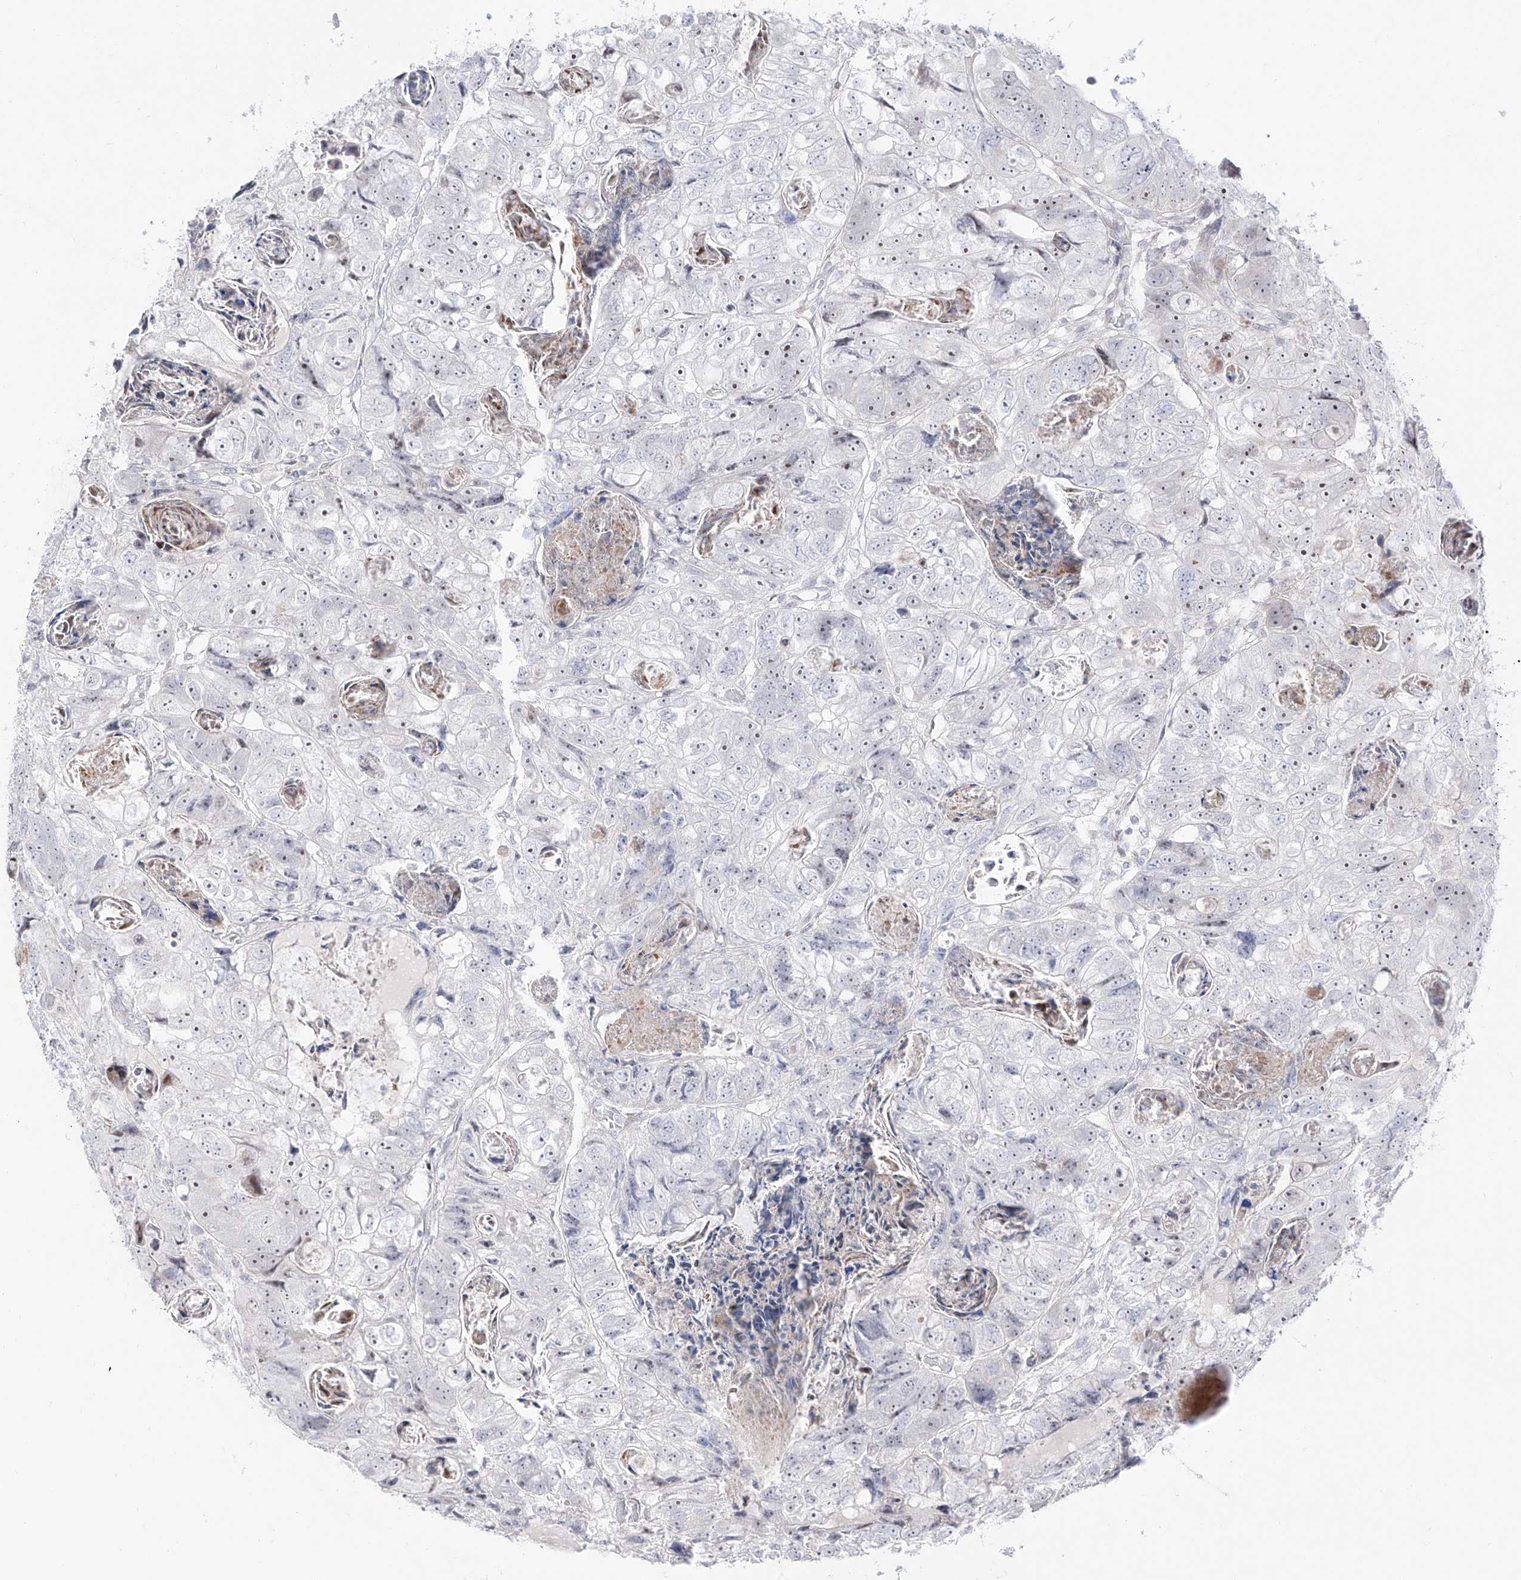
{"staining": {"intensity": "moderate", "quantity": "25%-75%", "location": "nuclear"}, "tissue": "colorectal cancer", "cell_type": "Tumor cells", "image_type": "cancer", "snomed": [{"axis": "morphology", "description": "Adenocarcinoma, NOS"}, {"axis": "topography", "description": "Rectum"}], "caption": "Human colorectal cancer (adenocarcinoma) stained for a protein (brown) shows moderate nuclear positive expression in approximately 25%-75% of tumor cells.", "gene": "ZNF180", "patient": {"sex": "male", "age": 59}}